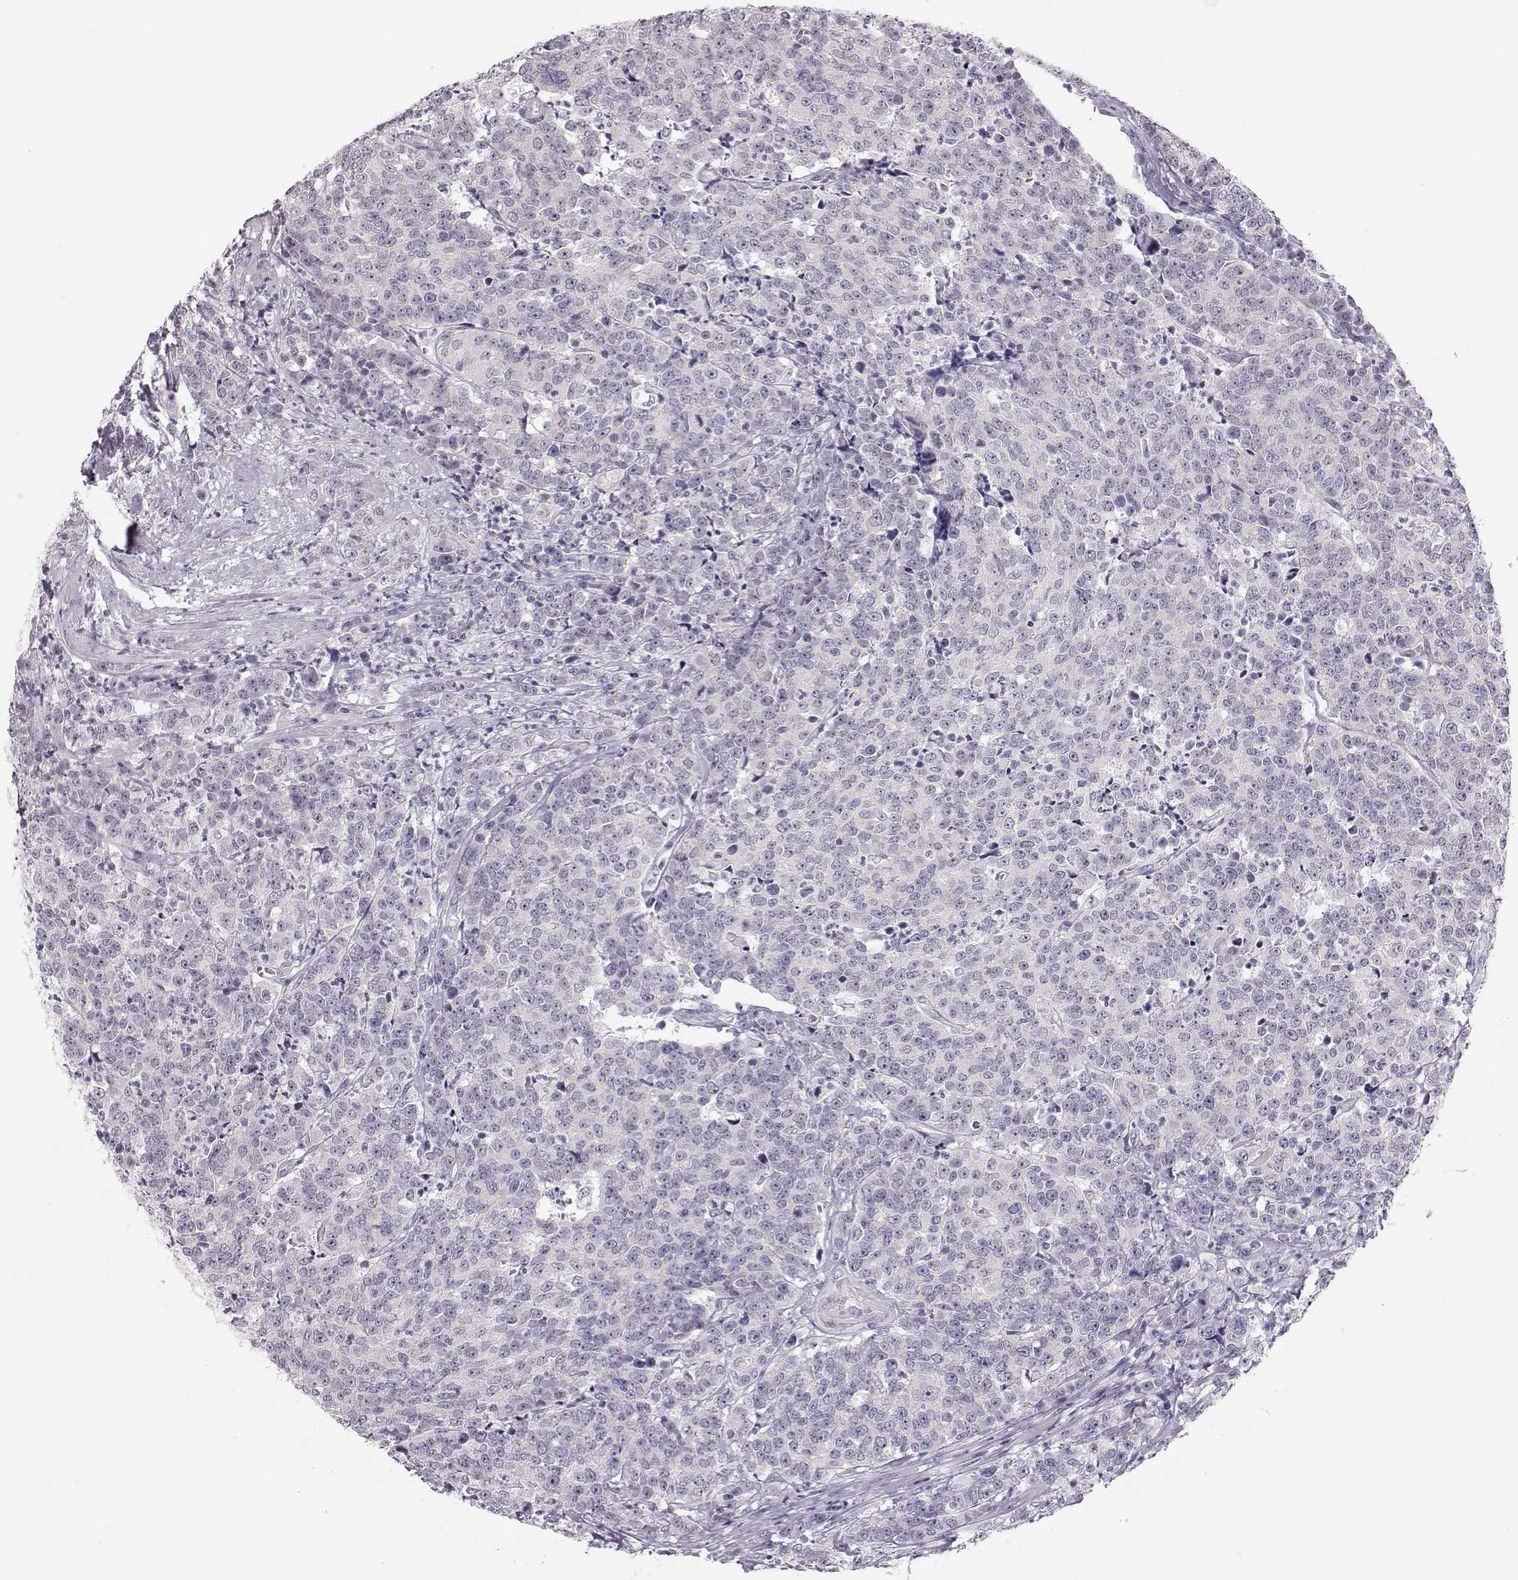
{"staining": {"intensity": "negative", "quantity": "none", "location": "none"}, "tissue": "prostate cancer", "cell_type": "Tumor cells", "image_type": "cancer", "snomed": [{"axis": "morphology", "description": "Adenocarcinoma, NOS"}, {"axis": "topography", "description": "Prostate"}], "caption": "Micrograph shows no protein staining in tumor cells of adenocarcinoma (prostate) tissue.", "gene": "FAM205A", "patient": {"sex": "male", "age": 67}}